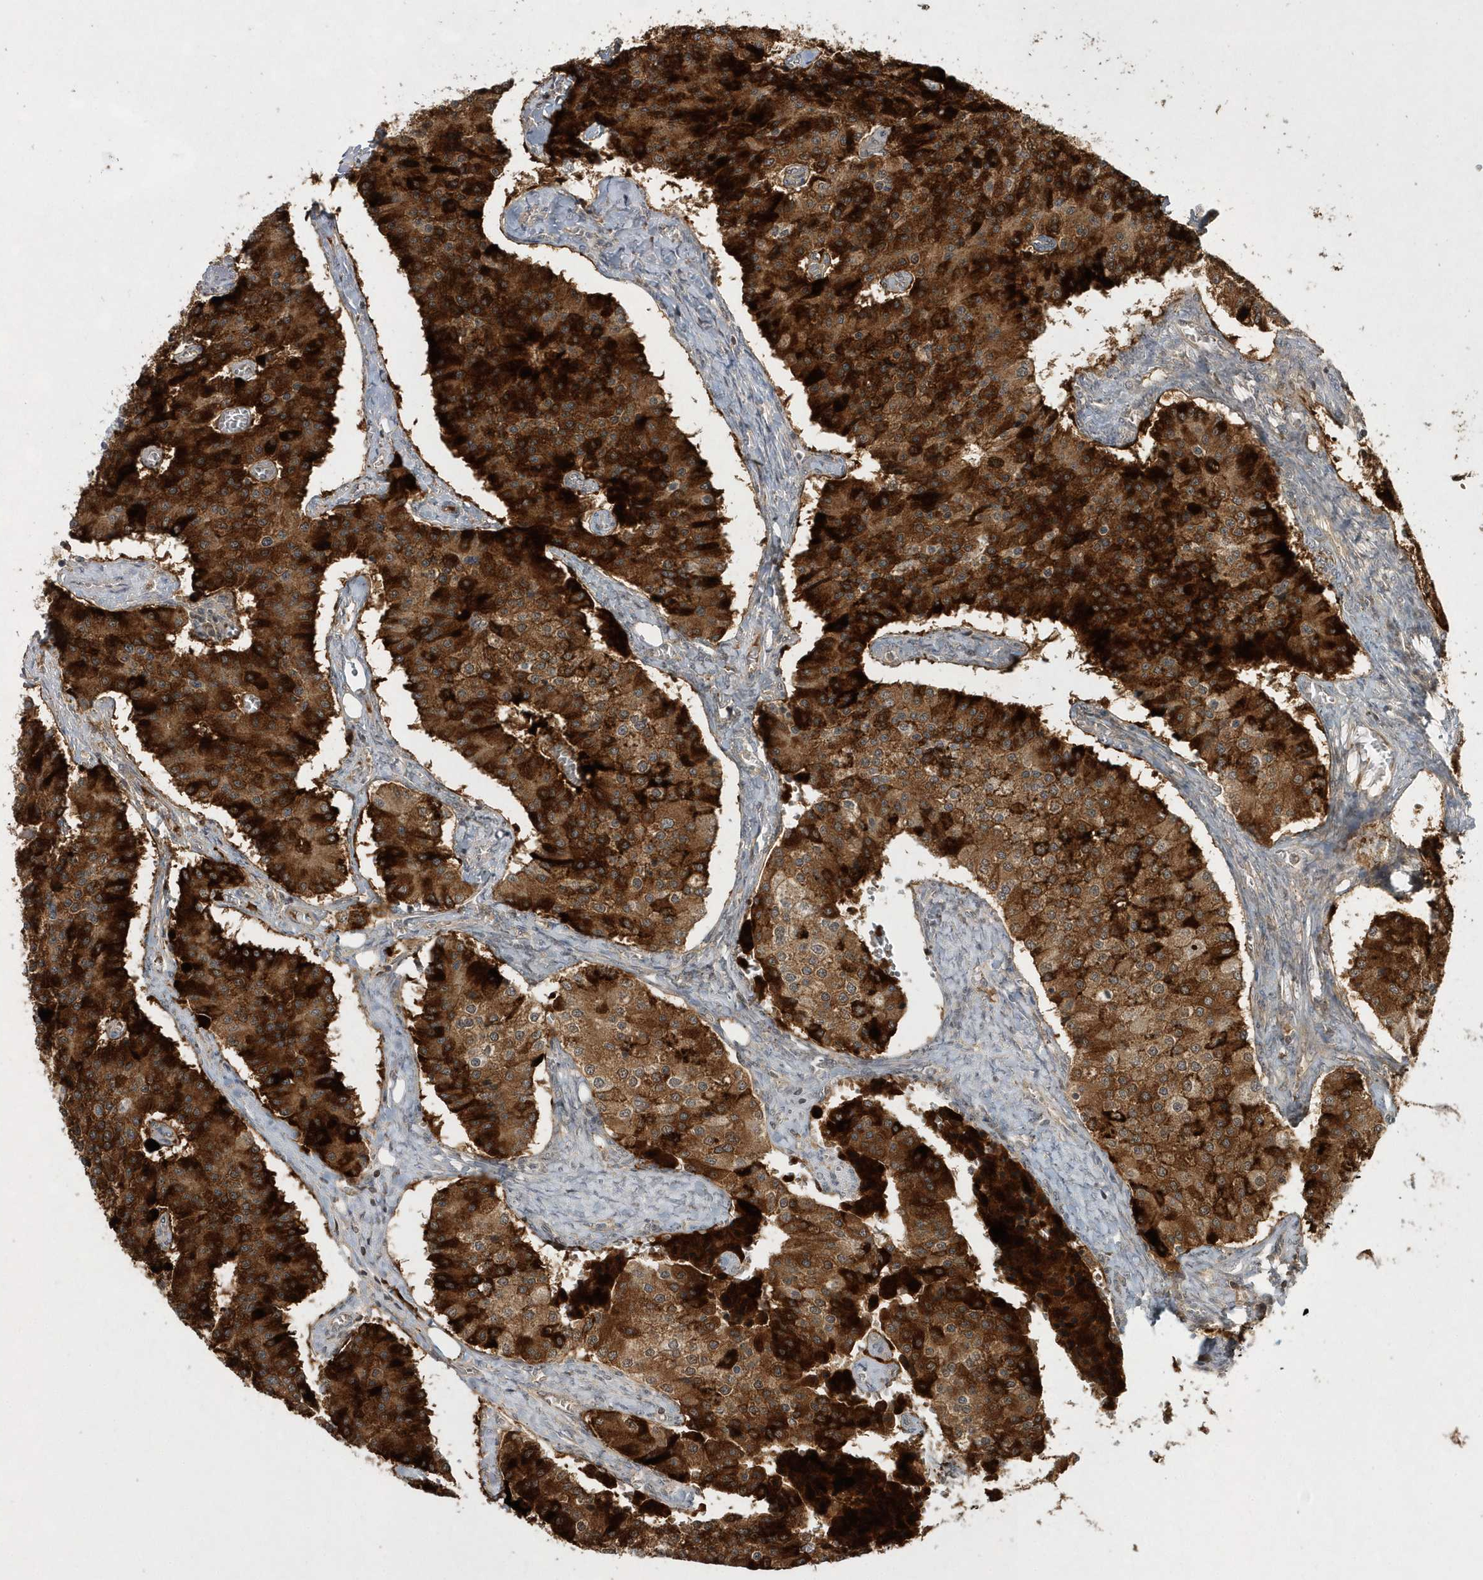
{"staining": {"intensity": "strong", "quantity": ">75%", "location": "cytoplasmic/membranous"}, "tissue": "carcinoid", "cell_type": "Tumor cells", "image_type": "cancer", "snomed": [{"axis": "morphology", "description": "Carcinoid, malignant, NOS"}, {"axis": "topography", "description": "Colon"}], "caption": "Strong cytoplasmic/membranous positivity is appreciated in approximately >75% of tumor cells in carcinoid (malignant).", "gene": "TMEM132B", "patient": {"sex": "female", "age": 52}}